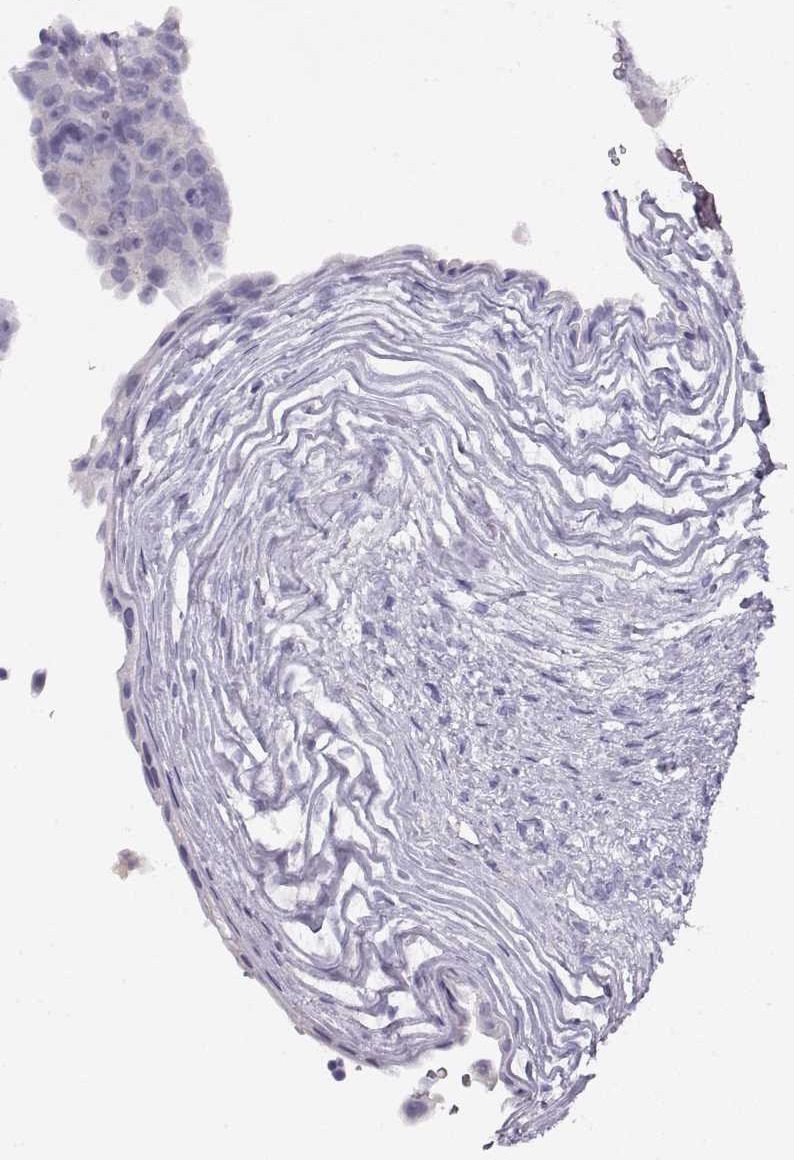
{"staining": {"intensity": "negative", "quantity": "none", "location": "none"}, "tissue": "testis cancer", "cell_type": "Tumor cells", "image_type": "cancer", "snomed": [{"axis": "morphology", "description": "Normal tissue, NOS"}, {"axis": "morphology", "description": "Carcinoma, Embryonal, NOS"}, {"axis": "topography", "description": "Testis"}, {"axis": "topography", "description": "Epididymis"}], "caption": "An image of human embryonal carcinoma (testis) is negative for staining in tumor cells.", "gene": "ACTN2", "patient": {"sex": "male", "age": 24}}